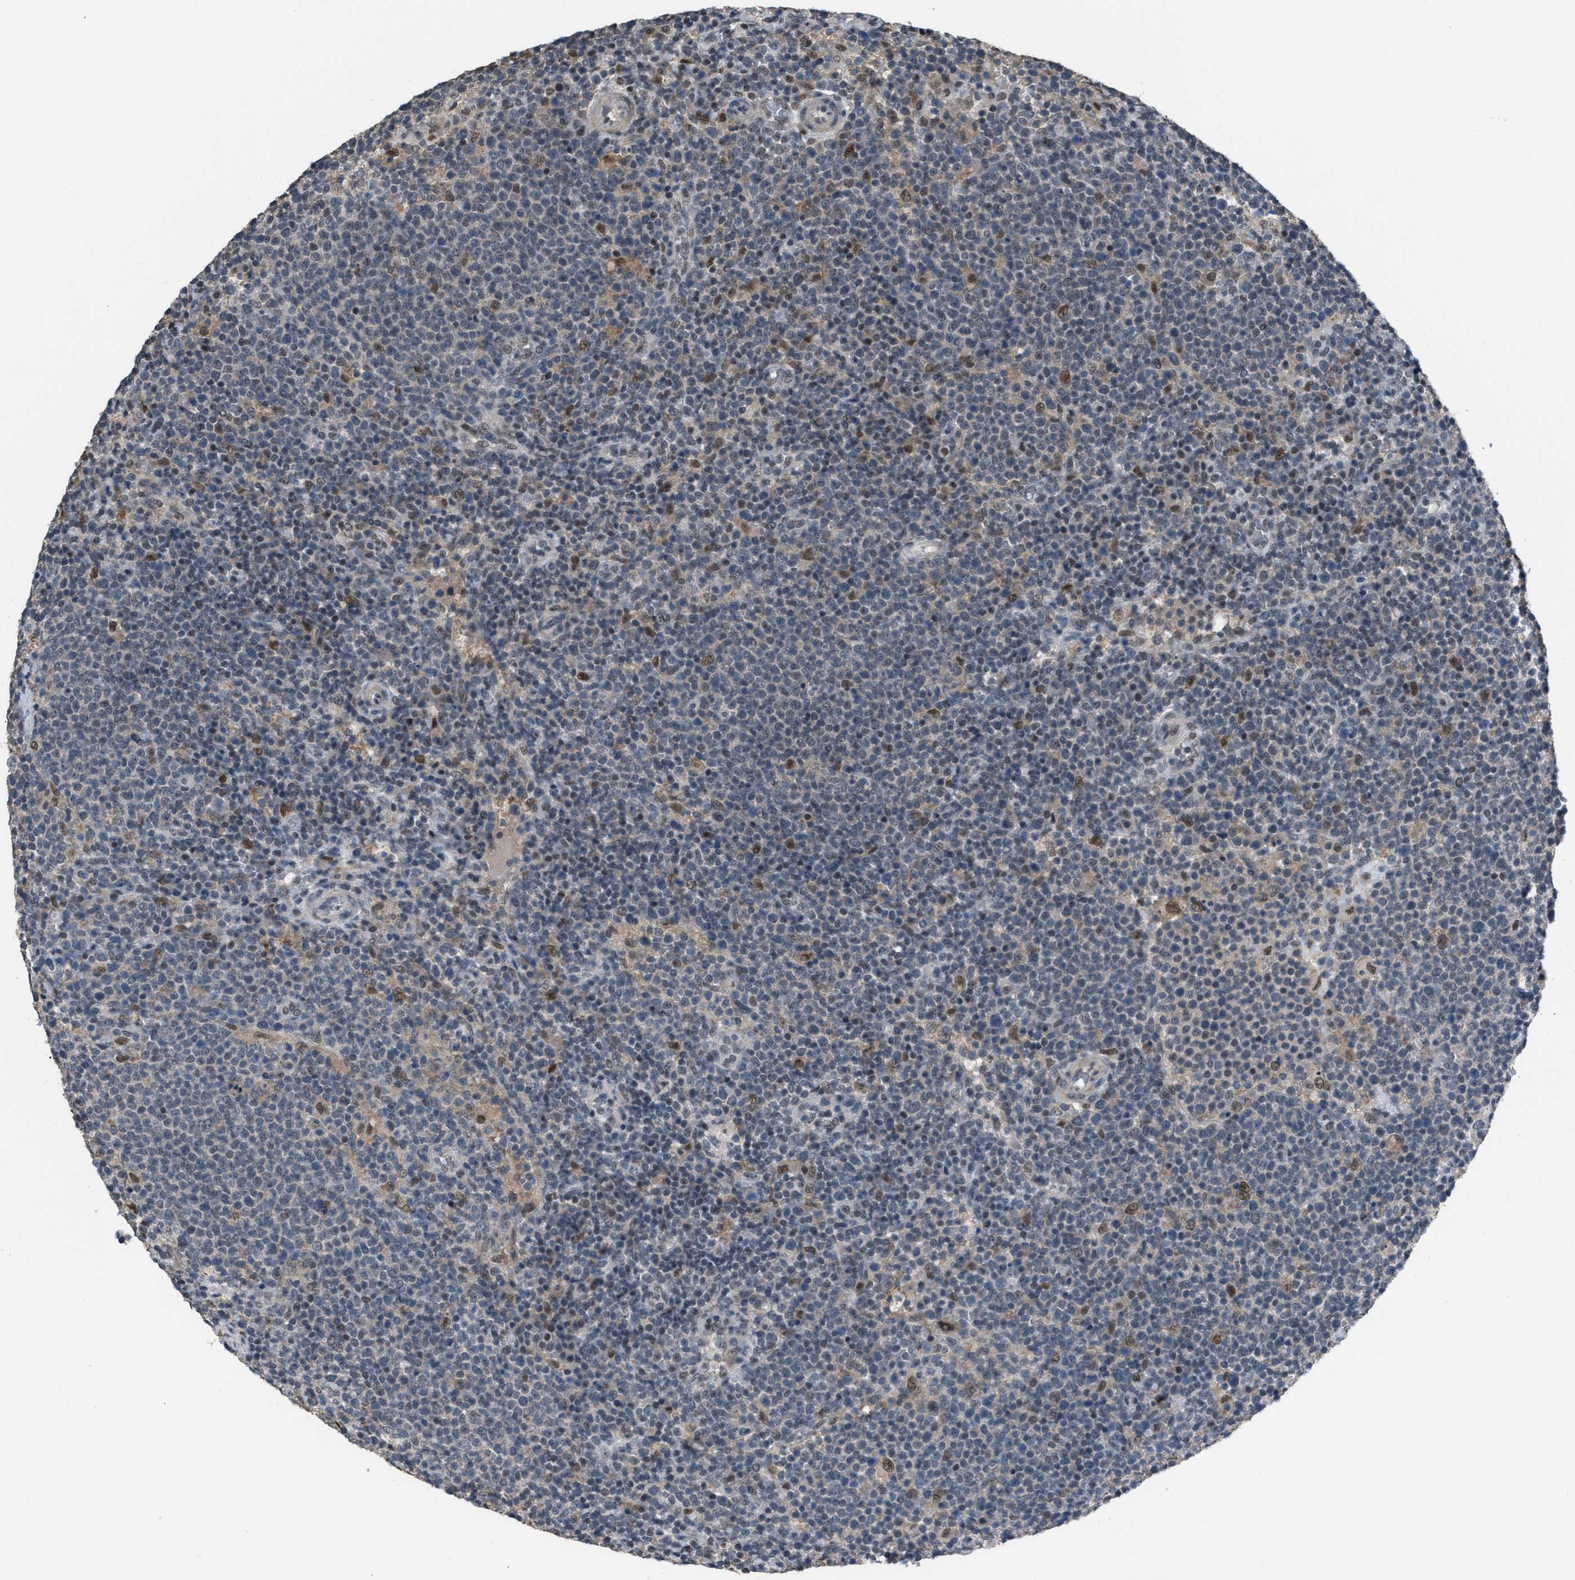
{"staining": {"intensity": "negative", "quantity": "none", "location": "none"}, "tissue": "lymphoma", "cell_type": "Tumor cells", "image_type": "cancer", "snomed": [{"axis": "morphology", "description": "Malignant lymphoma, non-Hodgkin's type, High grade"}, {"axis": "topography", "description": "Lymph node"}], "caption": "Immunohistochemistry (IHC) of human lymphoma demonstrates no staining in tumor cells. Nuclei are stained in blue.", "gene": "ZNF276", "patient": {"sex": "male", "age": 61}}